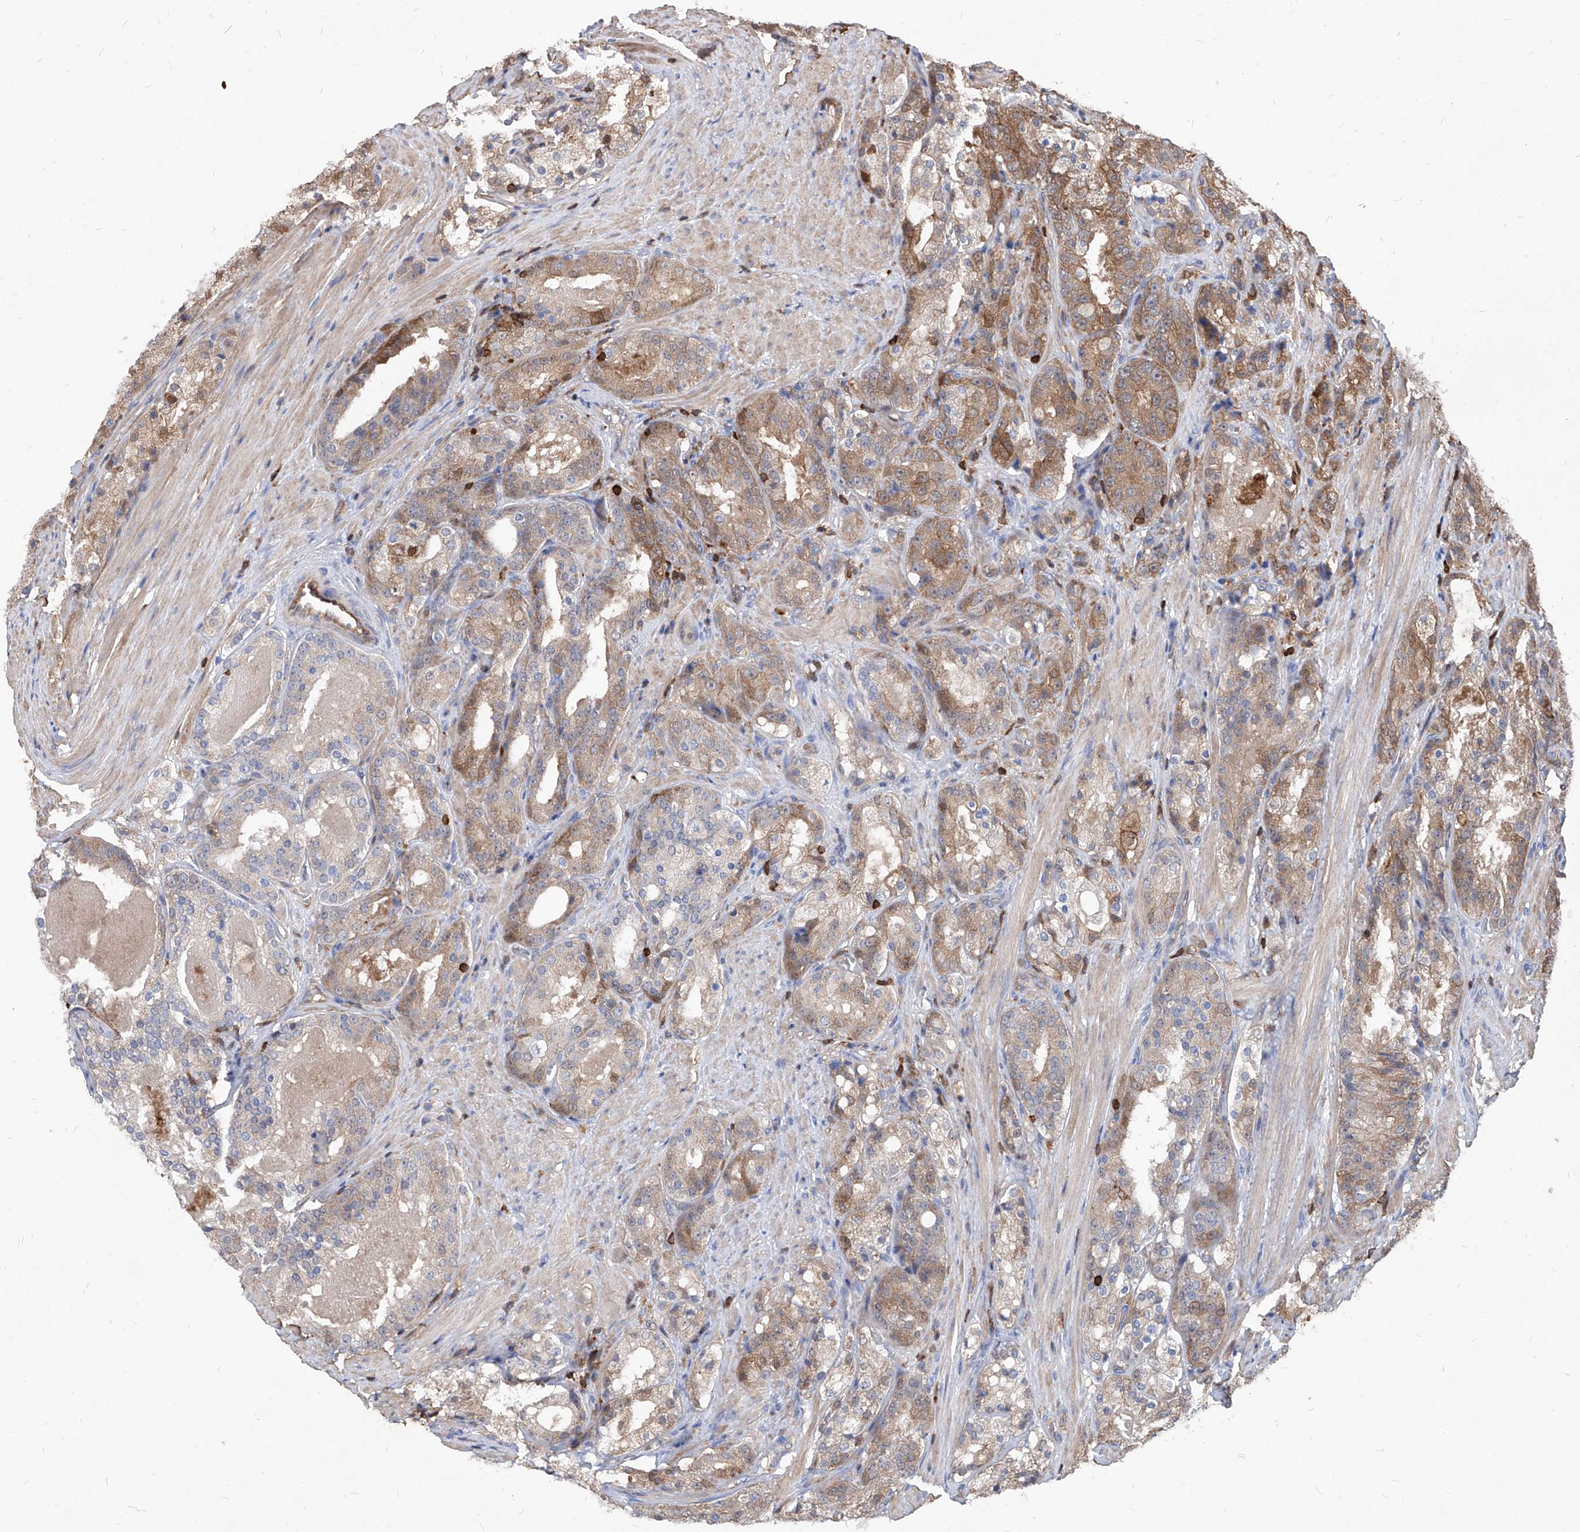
{"staining": {"intensity": "moderate", "quantity": "25%-75%", "location": "cytoplasmic/membranous"}, "tissue": "prostate cancer", "cell_type": "Tumor cells", "image_type": "cancer", "snomed": [{"axis": "morphology", "description": "Adenocarcinoma, High grade"}, {"axis": "topography", "description": "Prostate"}], "caption": "Human high-grade adenocarcinoma (prostate) stained for a protein (brown) reveals moderate cytoplasmic/membranous positive positivity in approximately 25%-75% of tumor cells.", "gene": "ABRACL", "patient": {"sex": "male", "age": 60}}